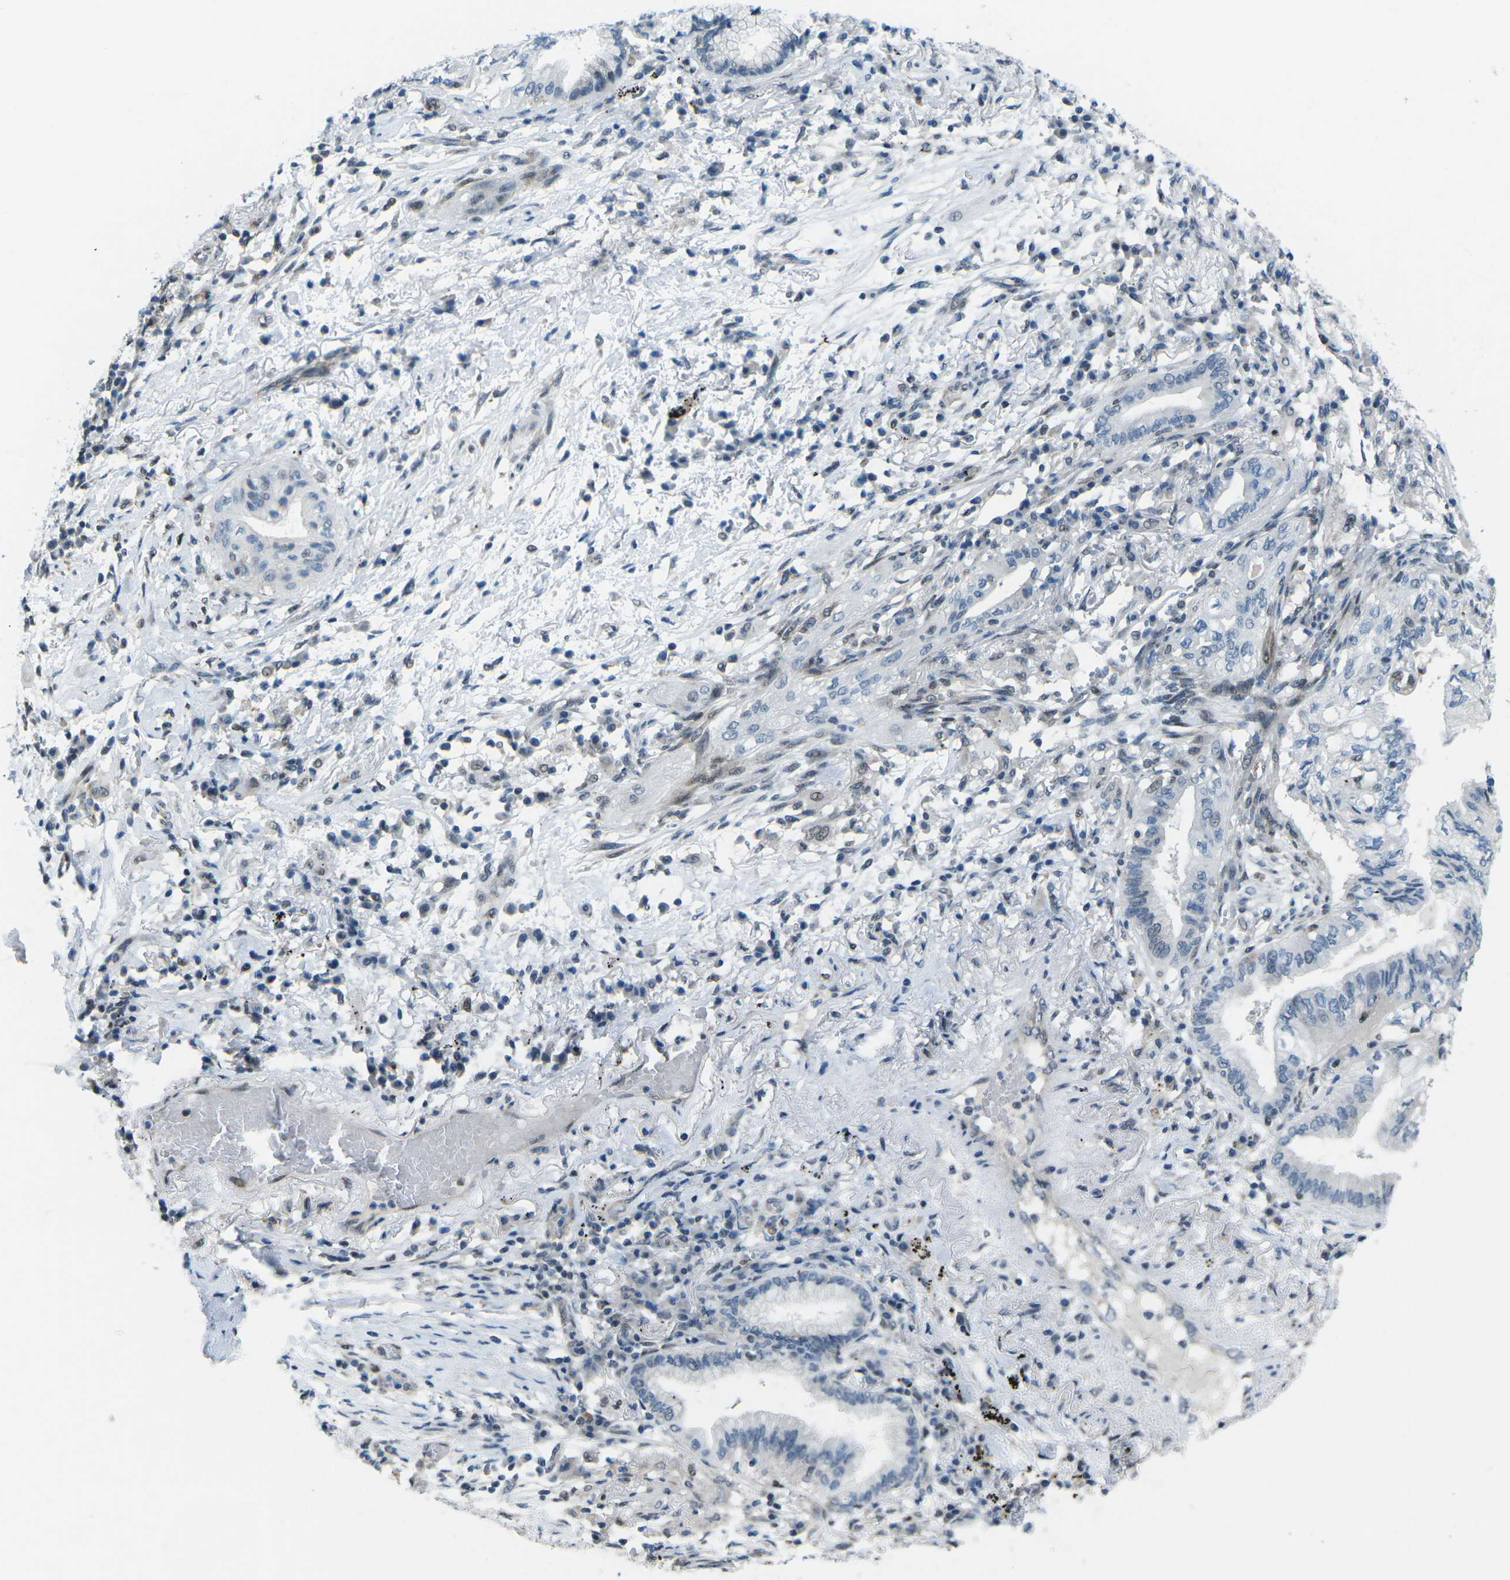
{"staining": {"intensity": "negative", "quantity": "none", "location": "none"}, "tissue": "lung cancer", "cell_type": "Tumor cells", "image_type": "cancer", "snomed": [{"axis": "morphology", "description": "Normal tissue, NOS"}, {"axis": "morphology", "description": "Adenocarcinoma, NOS"}, {"axis": "topography", "description": "Bronchus"}, {"axis": "topography", "description": "Lung"}], "caption": "Immunohistochemical staining of adenocarcinoma (lung) displays no significant positivity in tumor cells. The staining is performed using DAB brown chromogen with nuclei counter-stained in using hematoxylin.", "gene": "MBNL1", "patient": {"sex": "female", "age": 70}}